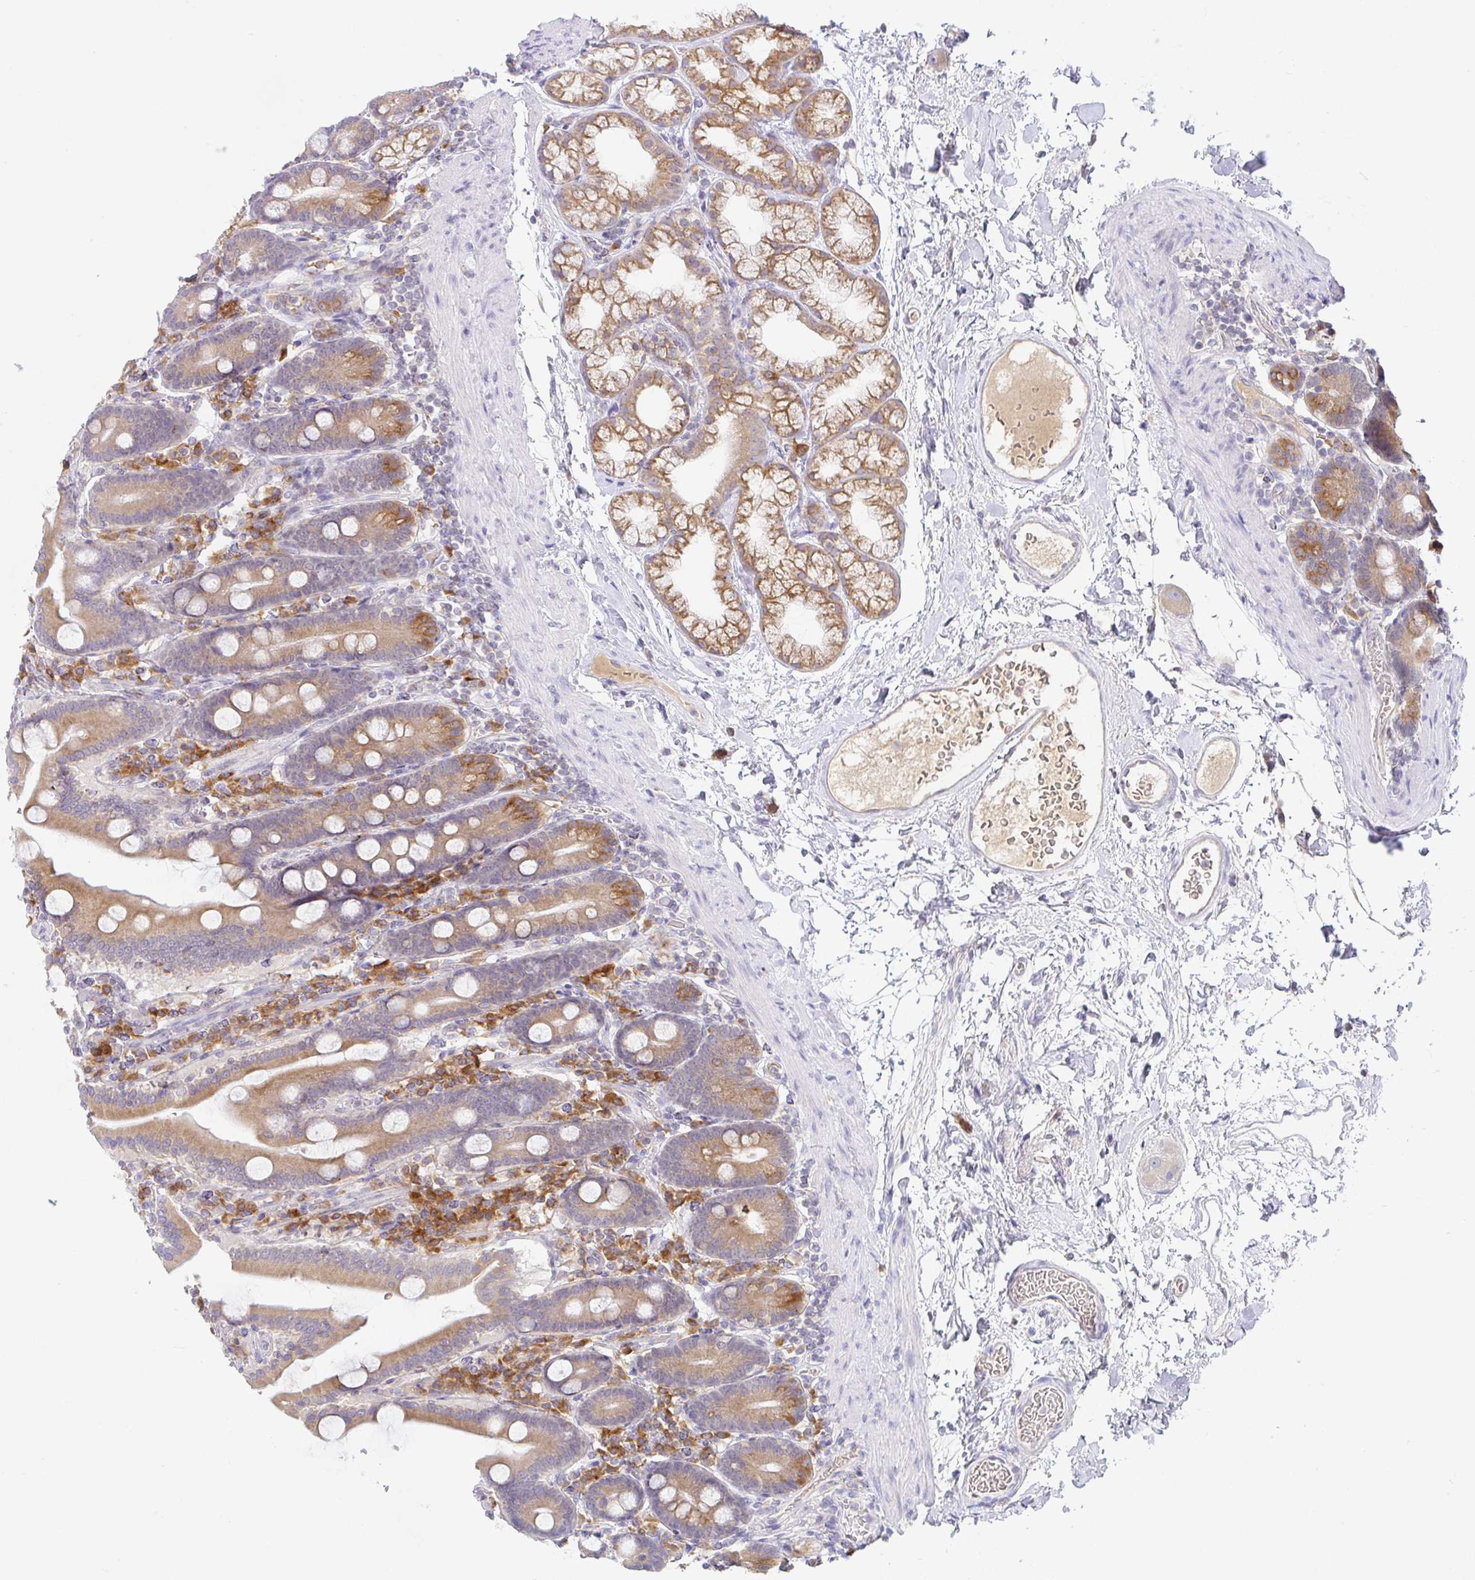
{"staining": {"intensity": "moderate", "quantity": ">75%", "location": "cytoplasmic/membranous"}, "tissue": "duodenum", "cell_type": "Glandular cells", "image_type": "normal", "snomed": [{"axis": "morphology", "description": "Normal tissue, NOS"}, {"axis": "topography", "description": "Duodenum"}], "caption": "IHC (DAB (3,3'-diaminobenzidine)) staining of benign human duodenum reveals moderate cytoplasmic/membranous protein positivity in approximately >75% of glandular cells. Using DAB (3,3'-diaminobenzidine) (brown) and hematoxylin (blue) stains, captured at high magnification using brightfield microscopy.", "gene": "DERL2", "patient": {"sex": "male", "age": 55}}